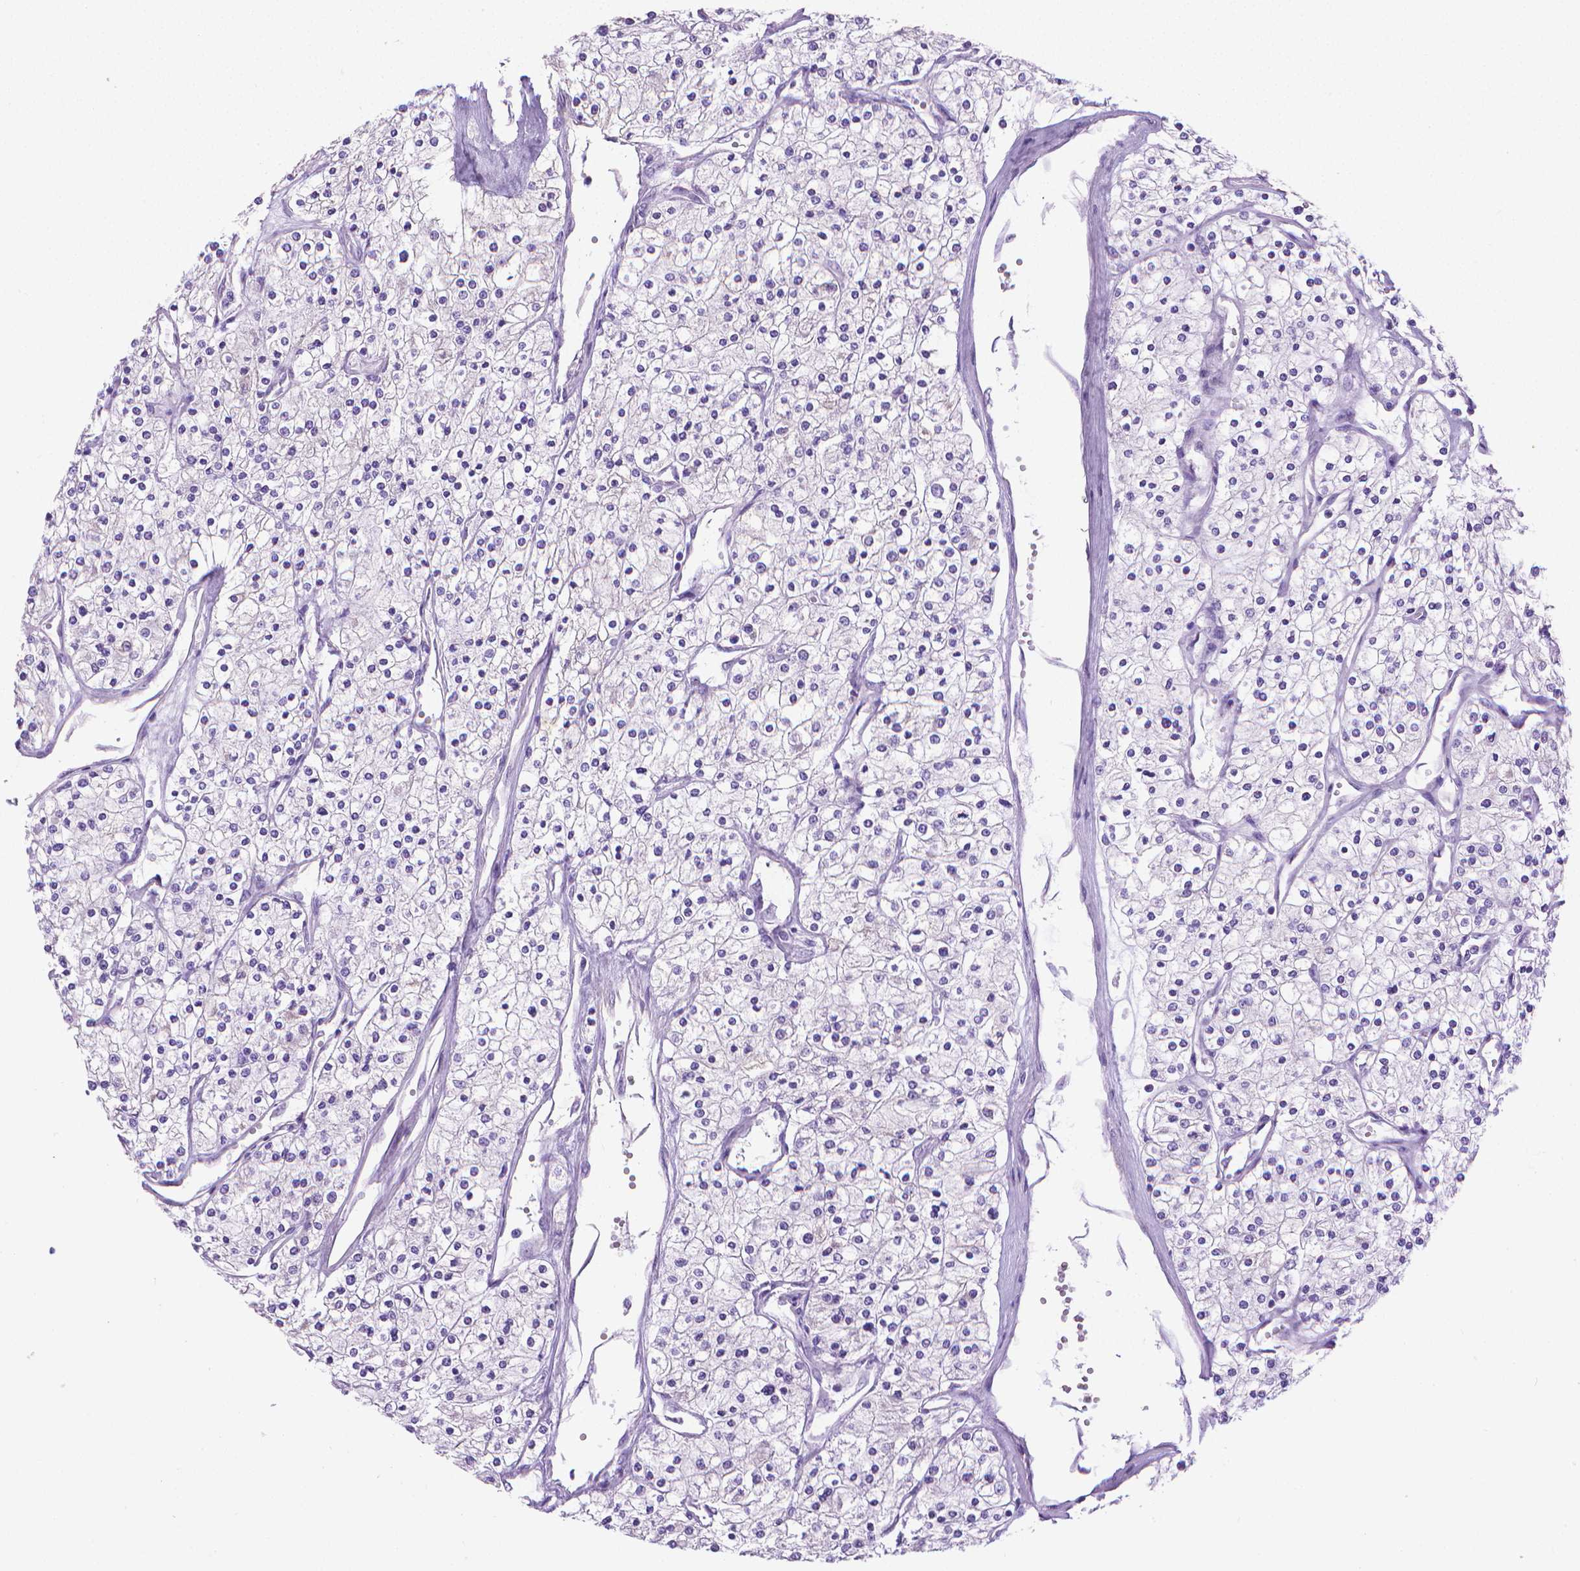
{"staining": {"intensity": "negative", "quantity": "none", "location": "none"}, "tissue": "renal cancer", "cell_type": "Tumor cells", "image_type": "cancer", "snomed": [{"axis": "morphology", "description": "Adenocarcinoma, NOS"}, {"axis": "topography", "description": "Kidney"}], "caption": "The IHC image has no significant expression in tumor cells of renal adenocarcinoma tissue.", "gene": "PNMA2", "patient": {"sex": "male", "age": 80}}